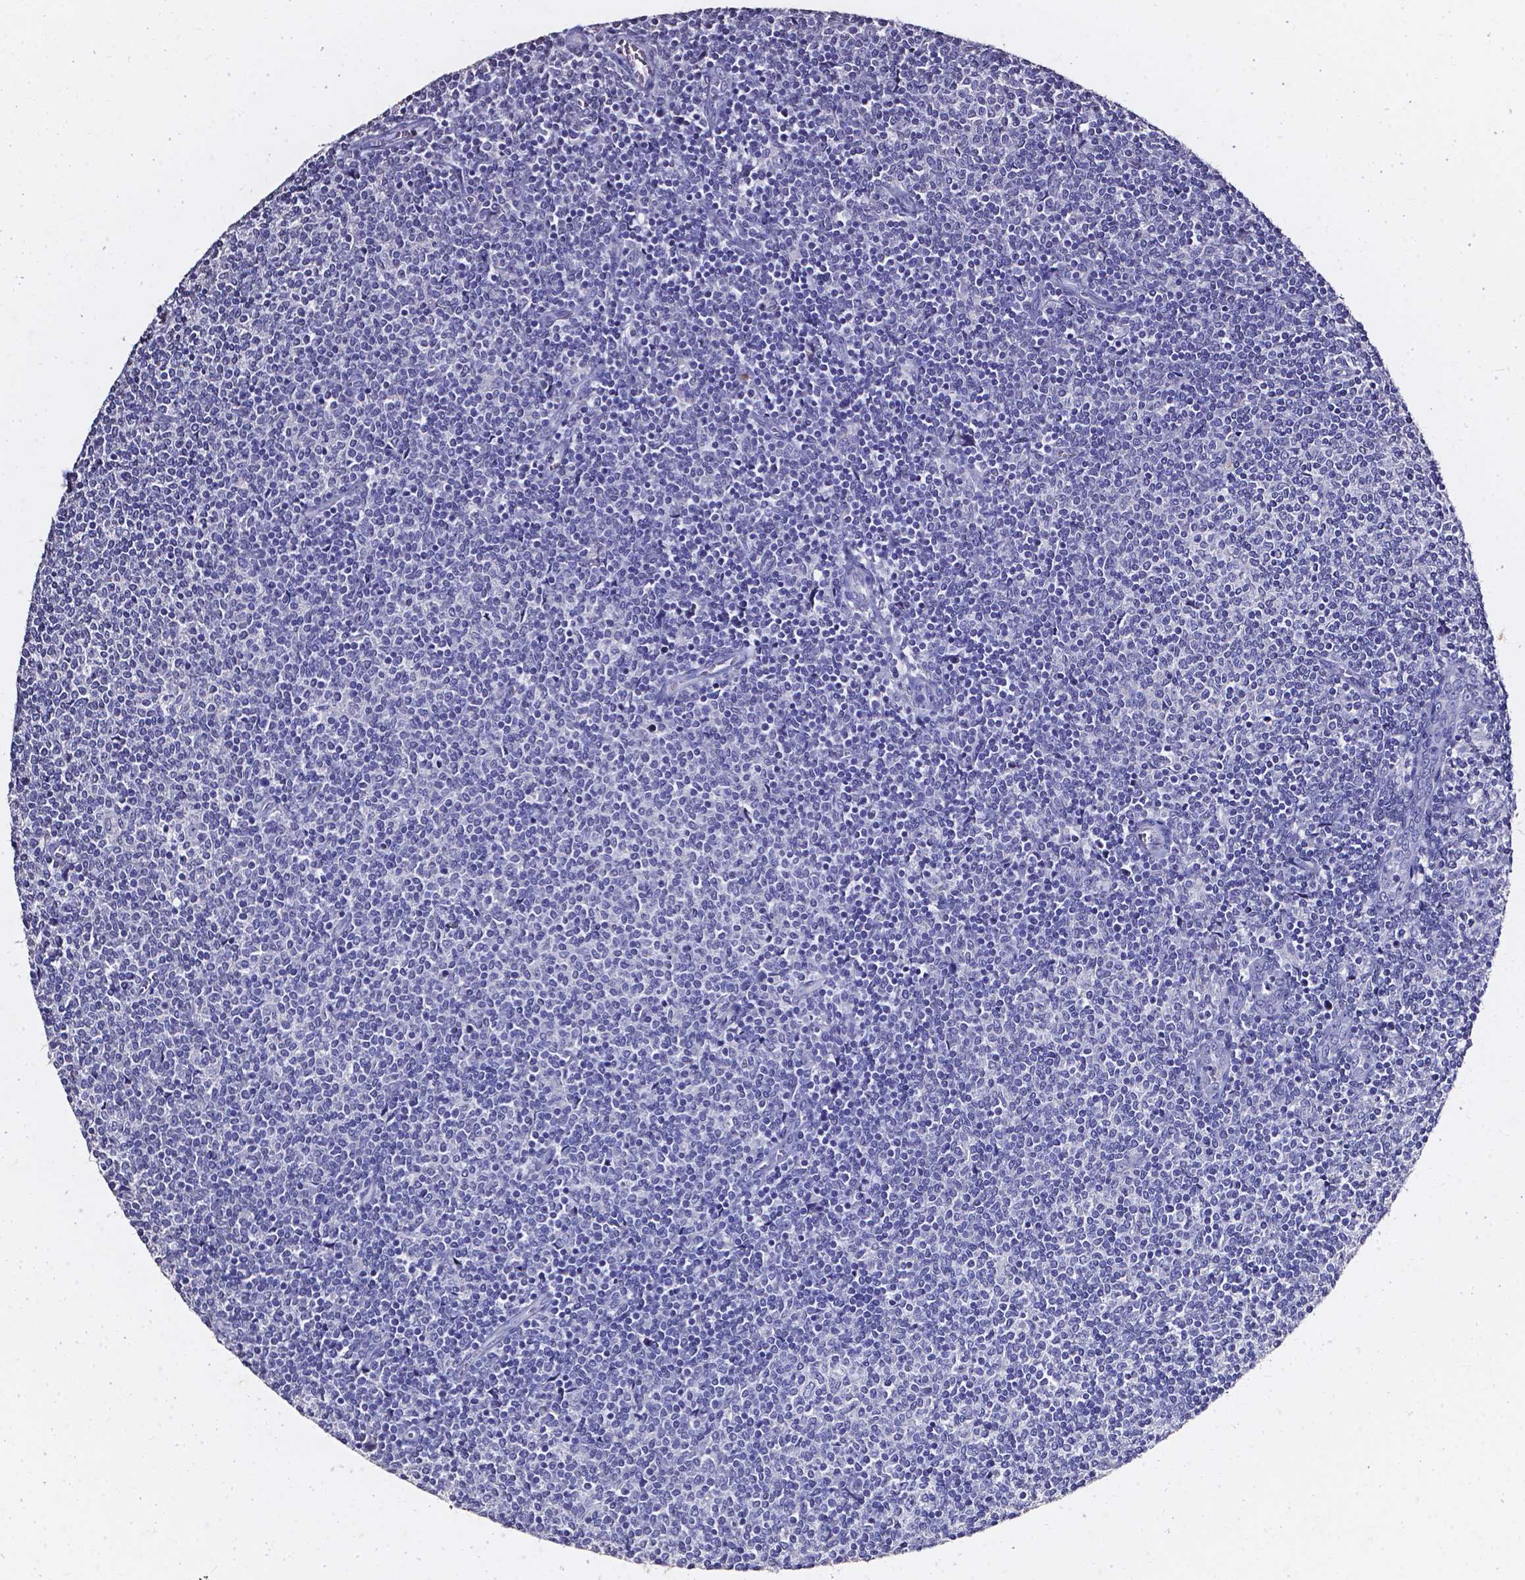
{"staining": {"intensity": "negative", "quantity": "none", "location": "none"}, "tissue": "lymphoma", "cell_type": "Tumor cells", "image_type": "cancer", "snomed": [{"axis": "morphology", "description": "Malignant lymphoma, non-Hodgkin's type, Low grade"}, {"axis": "topography", "description": "Lymph node"}], "caption": "A histopathology image of malignant lymphoma, non-Hodgkin's type (low-grade) stained for a protein exhibits no brown staining in tumor cells.", "gene": "AKR1B10", "patient": {"sex": "male", "age": 52}}